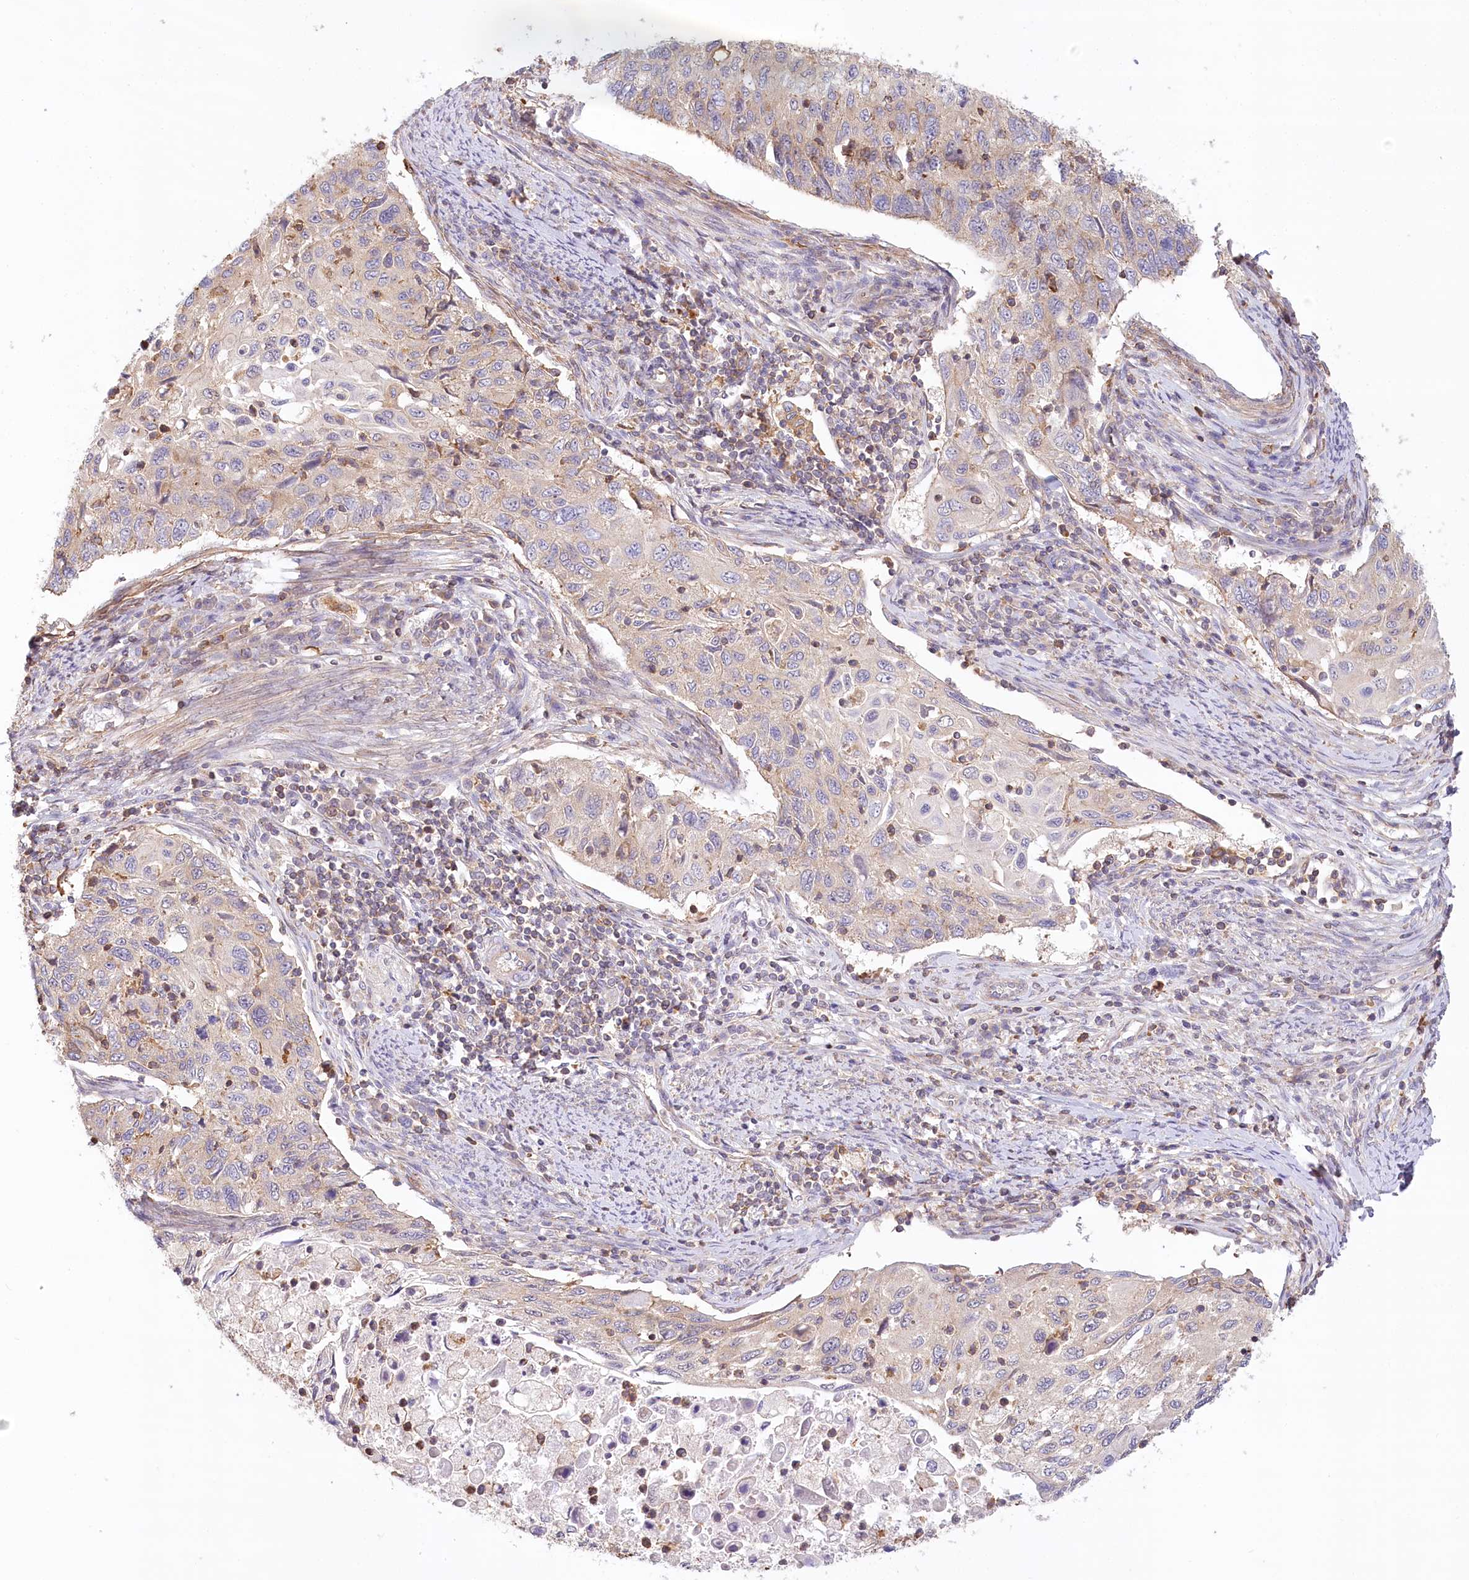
{"staining": {"intensity": "weak", "quantity": "25%-75%", "location": "cytoplasmic/membranous"}, "tissue": "cervical cancer", "cell_type": "Tumor cells", "image_type": "cancer", "snomed": [{"axis": "morphology", "description": "Squamous cell carcinoma, NOS"}, {"axis": "topography", "description": "Cervix"}], "caption": "Brown immunohistochemical staining in human squamous cell carcinoma (cervical) shows weak cytoplasmic/membranous positivity in about 25%-75% of tumor cells.", "gene": "UMPS", "patient": {"sex": "female", "age": 70}}